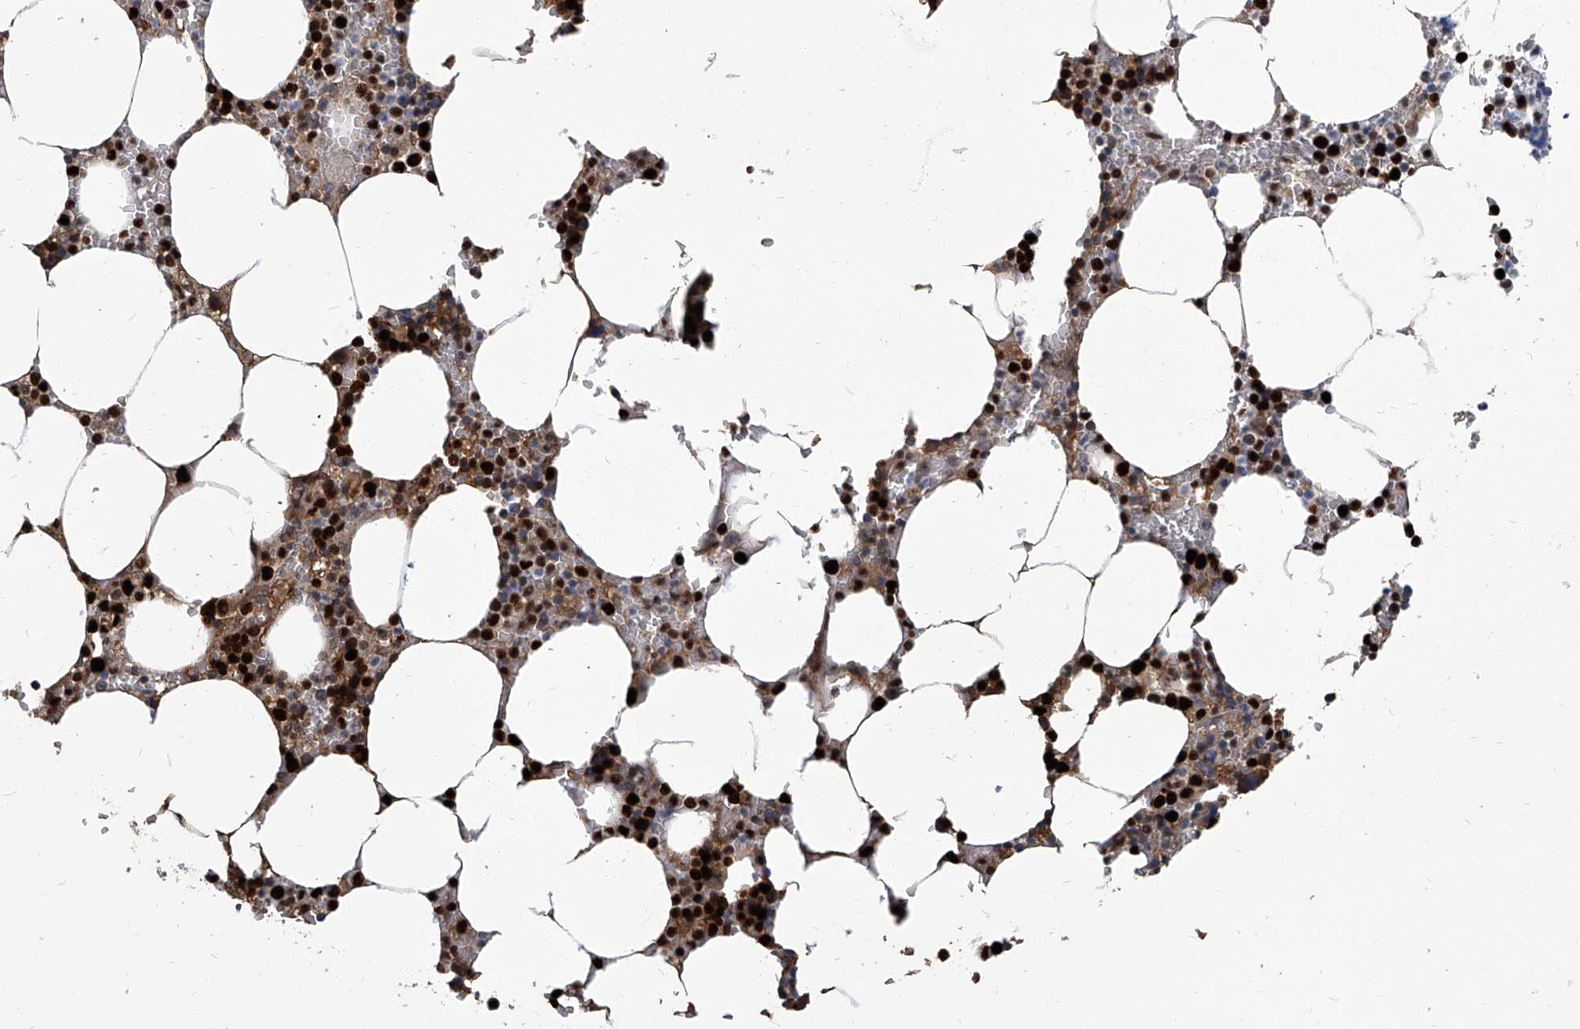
{"staining": {"intensity": "strong", "quantity": ">75%", "location": "nuclear"}, "tissue": "bone marrow", "cell_type": "Hematopoietic cells", "image_type": "normal", "snomed": [{"axis": "morphology", "description": "Normal tissue, NOS"}, {"axis": "topography", "description": "Bone marrow"}], "caption": "The photomicrograph demonstrates immunohistochemical staining of unremarkable bone marrow. There is strong nuclear positivity is identified in about >75% of hematopoietic cells.", "gene": "PCNA", "patient": {"sex": "male", "age": 70}}